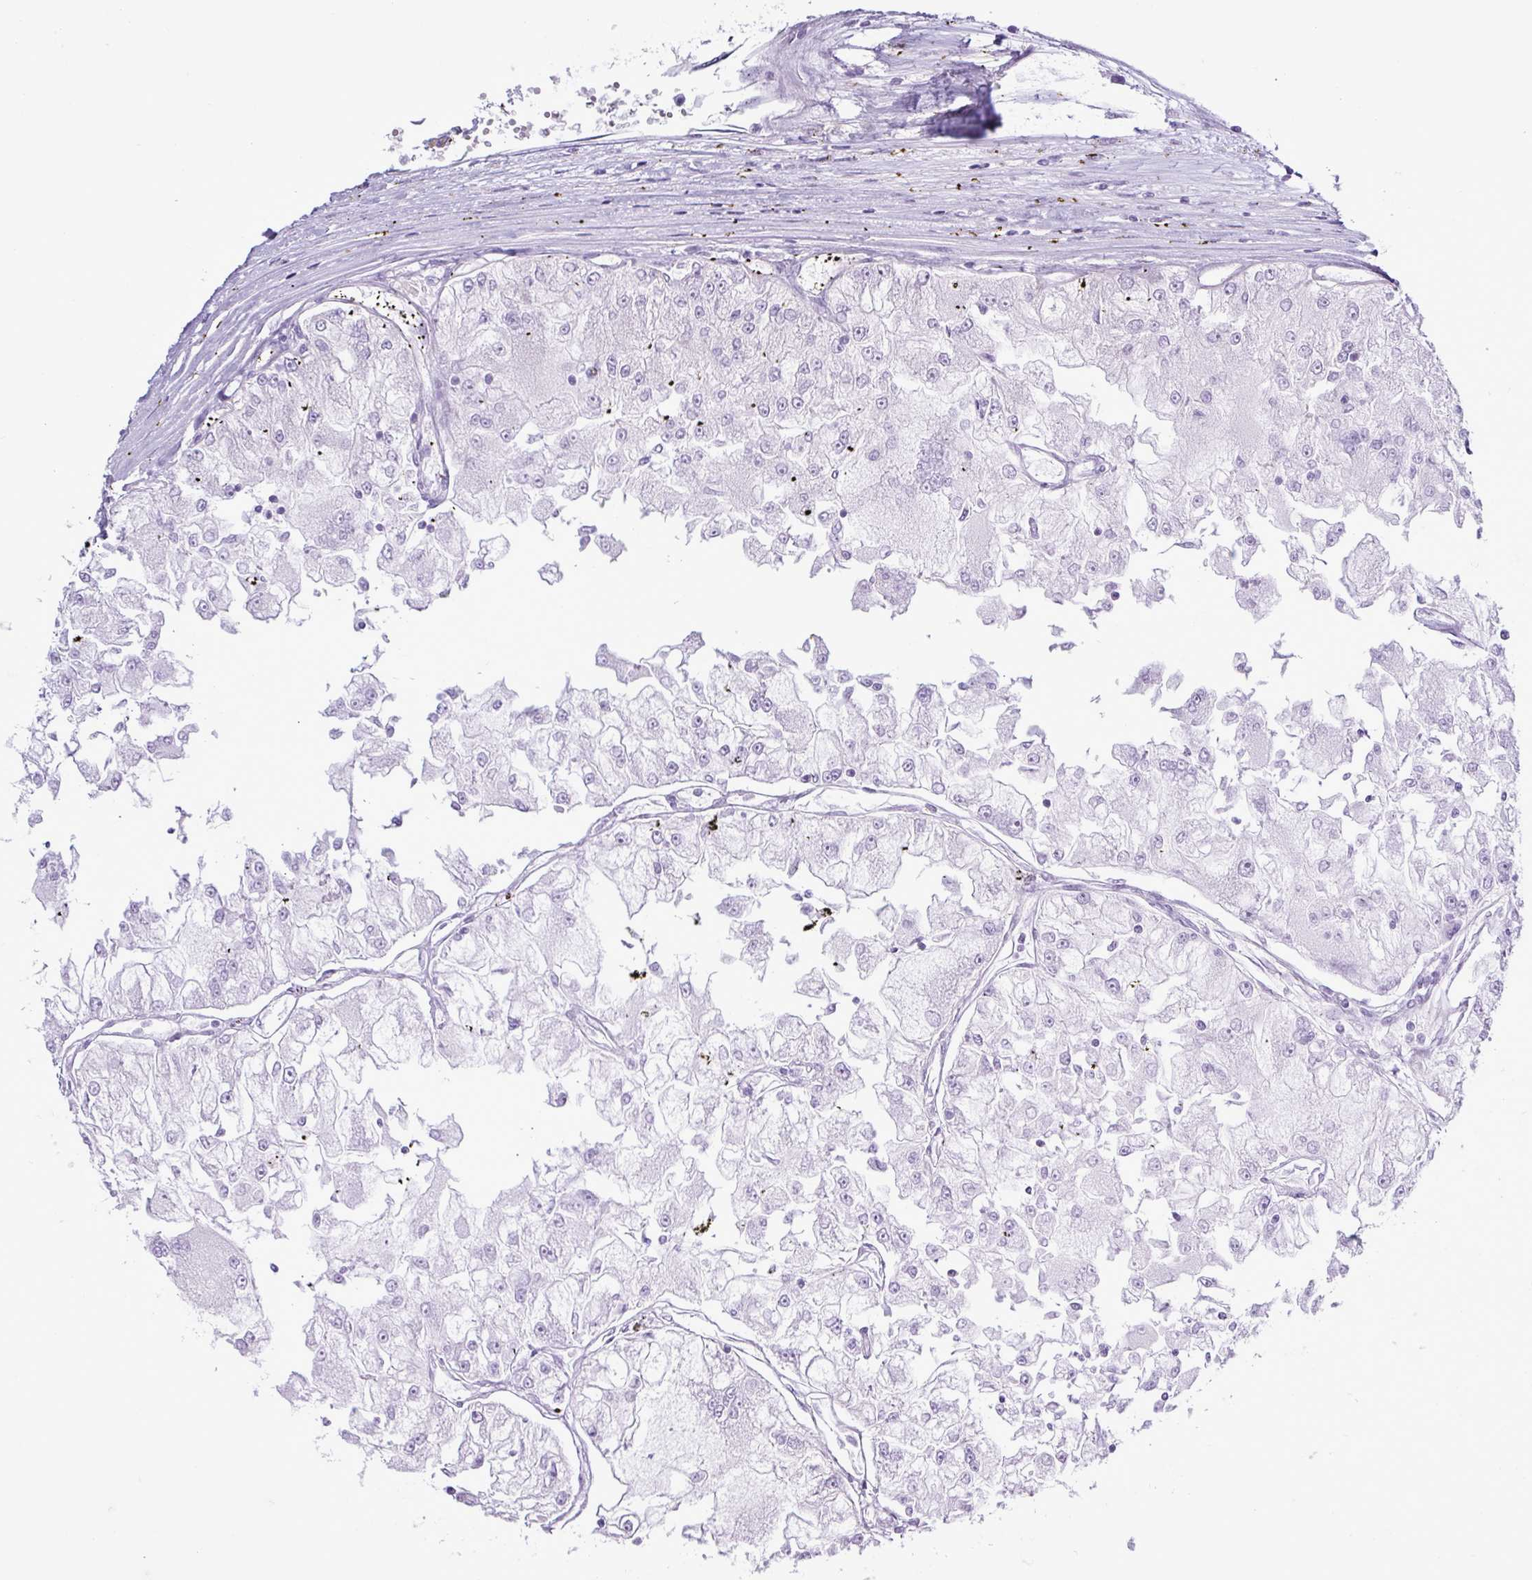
{"staining": {"intensity": "negative", "quantity": "none", "location": "none"}, "tissue": "renal cancer", "cell_type": "Tumor cells", "image_type": "cancer", "snomed": [{"axis": "morphology", "description": "Adenocarcinoma, NOS"}, {"axis": "topography", "description": "Kidney"}], "caption": "Immunohistochemistry (IHC) image of human renal adenocarcinoma stained for a protein (brown), which exhibits no staining in tumor cells. The staining was performed using DAB (3,3'-diaminobenzidine) to visualize the protein expression in brown, while the nuclei were stained in blue with hematoxylin (Magnification: 20x).", "gene": "ALDH3A1", "patient": {"sex": "female", "age": 72}}